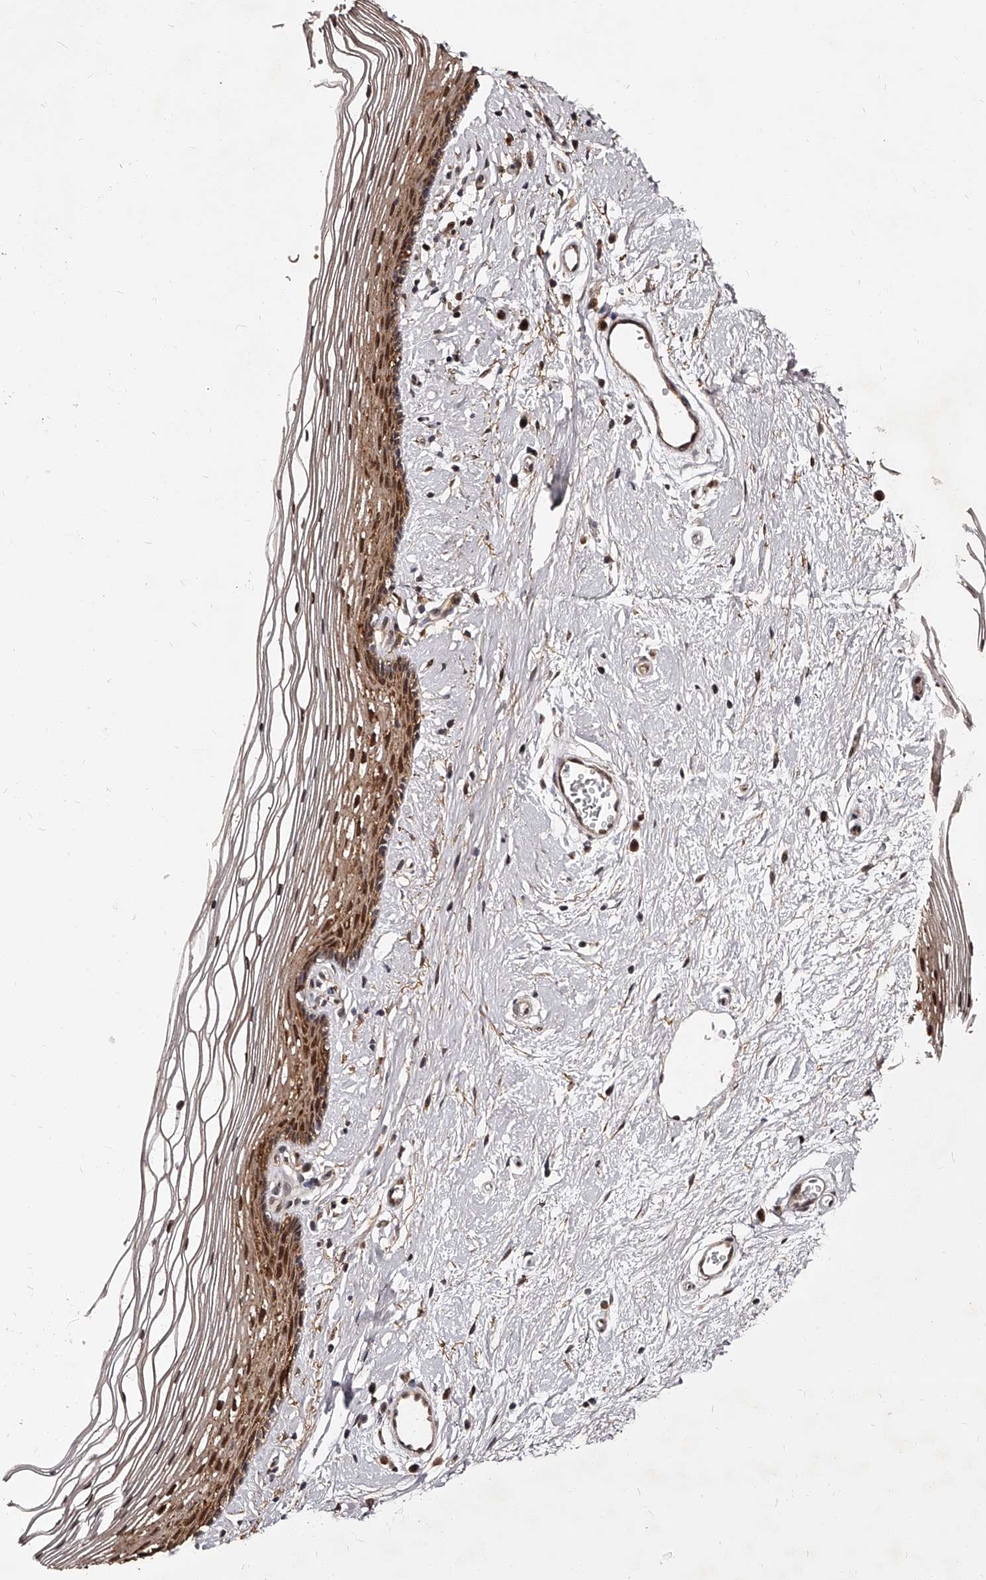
{"staining": {"intensity": "moderate", "quantity": "25%-75%", "location": "cytoplasmic/membranous,nuclear"}, "tissue": "vagina", "cell_type": "Squamous epithelial cells", "image_type": "normal", "snomed": [{"axis": "morphology", "description": "Normal tissue, NOS"}, {"axis": "topography", "description": "Vagina"}], "caption": "Protein staining of normal vagina exhibits moderate cytoplasmic/membranous,nuclear positivity in about 25%-75% of squamous epithelial cells. (DAB (3,3'-diaminobenzidine) IHC with brightfield microscopy, high magnification).", "gene": "RSC1A1", "patient": {"sex": "female", "age": 46}}